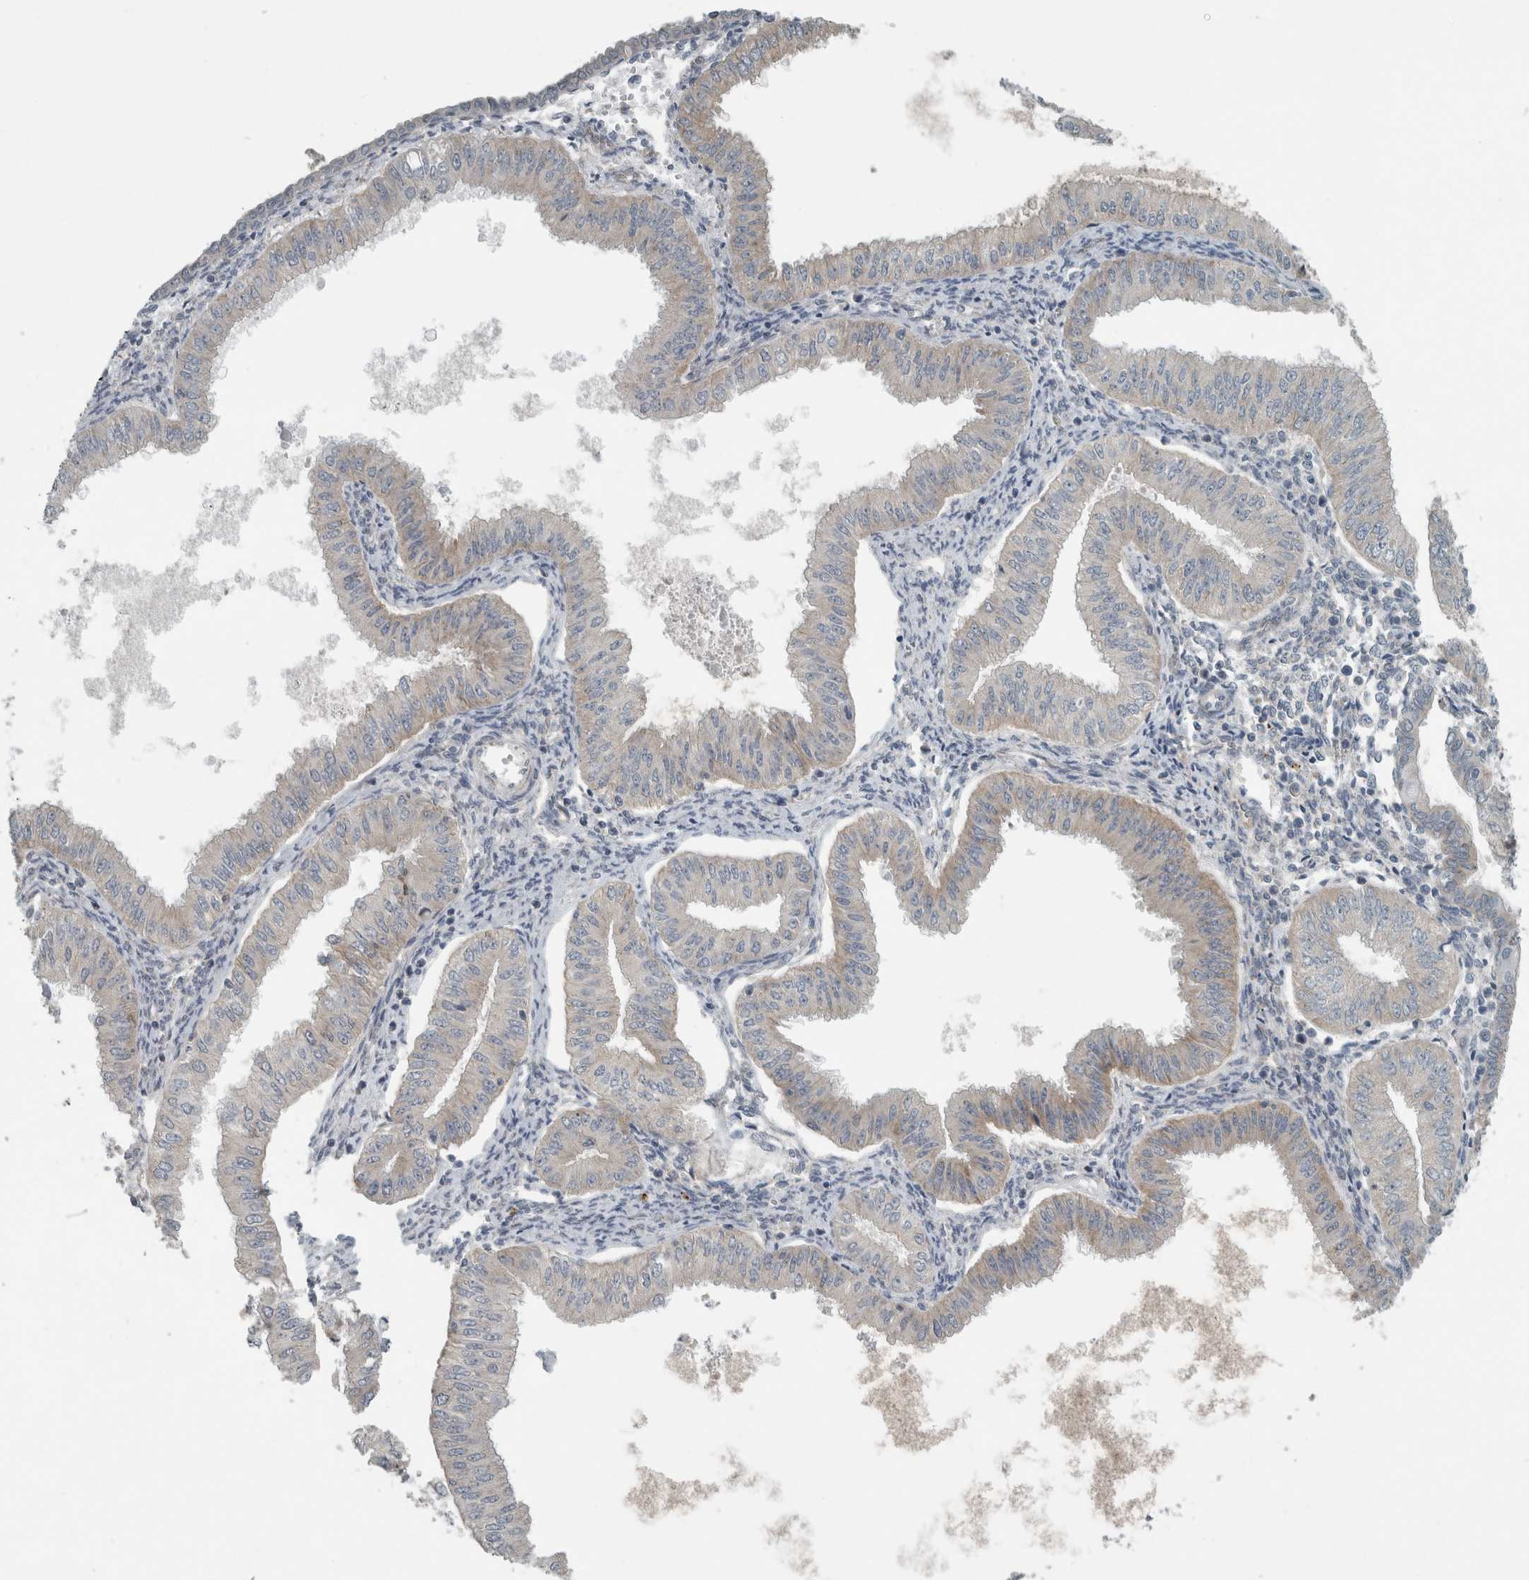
{"staining": {"intensity": "weak", "quantity": "<25%", "location": "cytoplasmic/membranous"}, "tissue": "endometrial cancer", "cell_type": "Tumor cells", "image_type": "cancer", "snomed": [{"axis": "morphology", "description": "Normal tissue, NOS"}, {"axis": "morphology", "description": "Adenocarcinoma, NOS"}, {"axis": "topography", "description": "Endometrium"}], "caption": "The IHC photomicrograph has no significant positivity in tumor cells of adenocarcinoma (endometrial) tissue. Nuclei are stained in blue.", "gene": "KIF1C", "patient": {"sex": "female", "age": 53}}